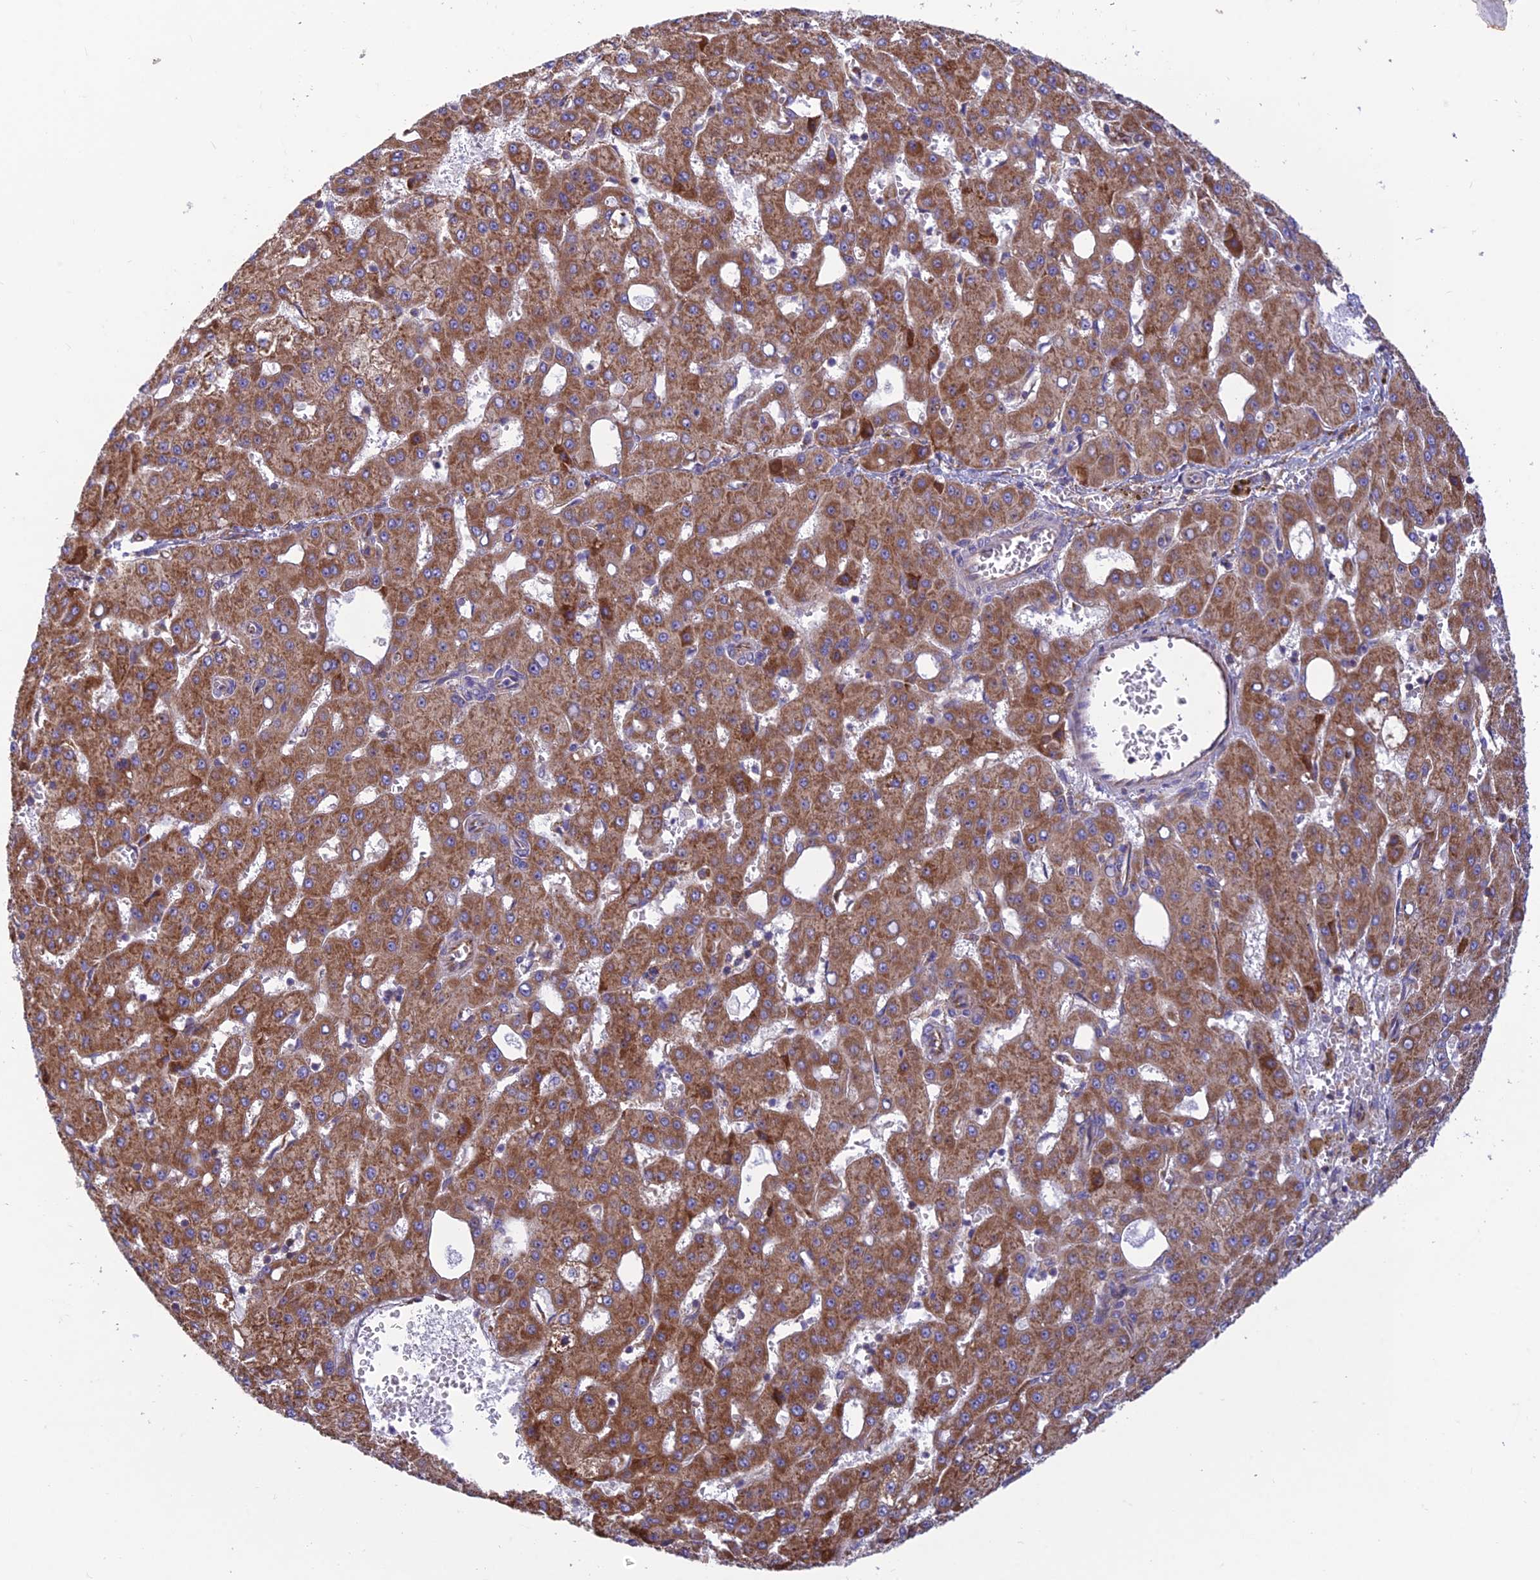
{"staining": {"intensity": "moderate", "quantity": ">75%", "location": "cytoplasmic/membranous"}, "tissue": "liver cancer", "cell_type": "Tumor cells", "image_type": "cancer", "snomed": [{"axis": "morphology", "description": "Carcinoma, Hepatocellular, NOS"}, {"axis": "topography", "description": "Liver"}], "caption": "The photomicrograph exhibits staining of liver cancer, revealing moderate cytoplasmic/membranous protein positivity (brown color) within tumor cells.", "gene": "RPL17-C18orf32", "patient": {"sex": "male", "age": 47}}